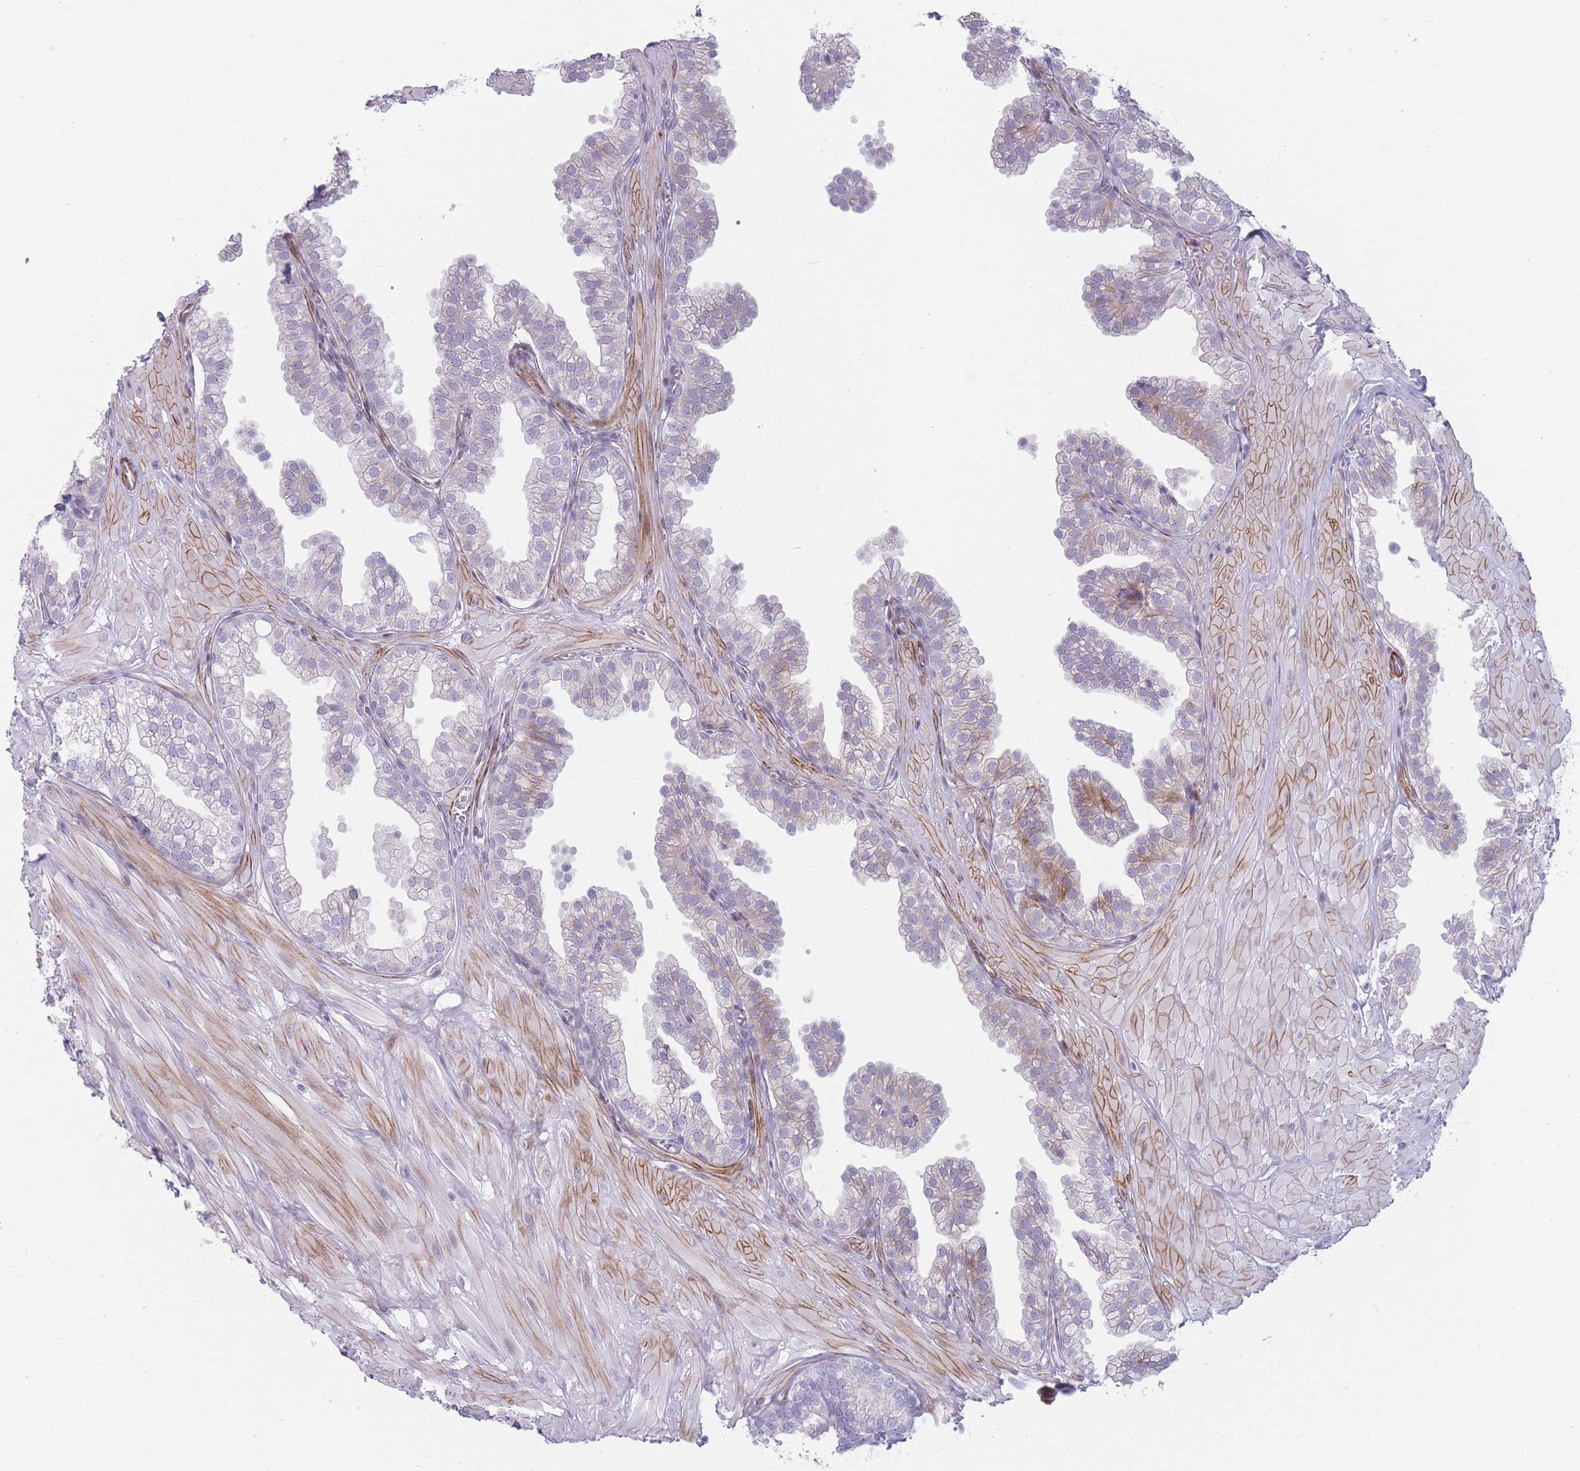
{"staining": {"intensity": "weak", "quantity": "<25%", "location": "cytoplasmic/membranous"}, "tissue": "prostate", "cell_type": "Glandular cells", "image_type": "normal", "snomed": [{"axis": "morphology", "description": "Normal tissue, NOS"}, {"axis": "topography", "description": "Prostate"}, {"axis": "topography", "description": "Peripheral nerve tissue"}], "caption": "The IHC photomicrograph has no significant positivity in glandular cells of prostate. (Brightfield microscopy of DAB (3,3'-diaminobenzidine) IHC at high magnification).", "gene": "IFNA10", "patient": {"sex": "male", "age": 55}}